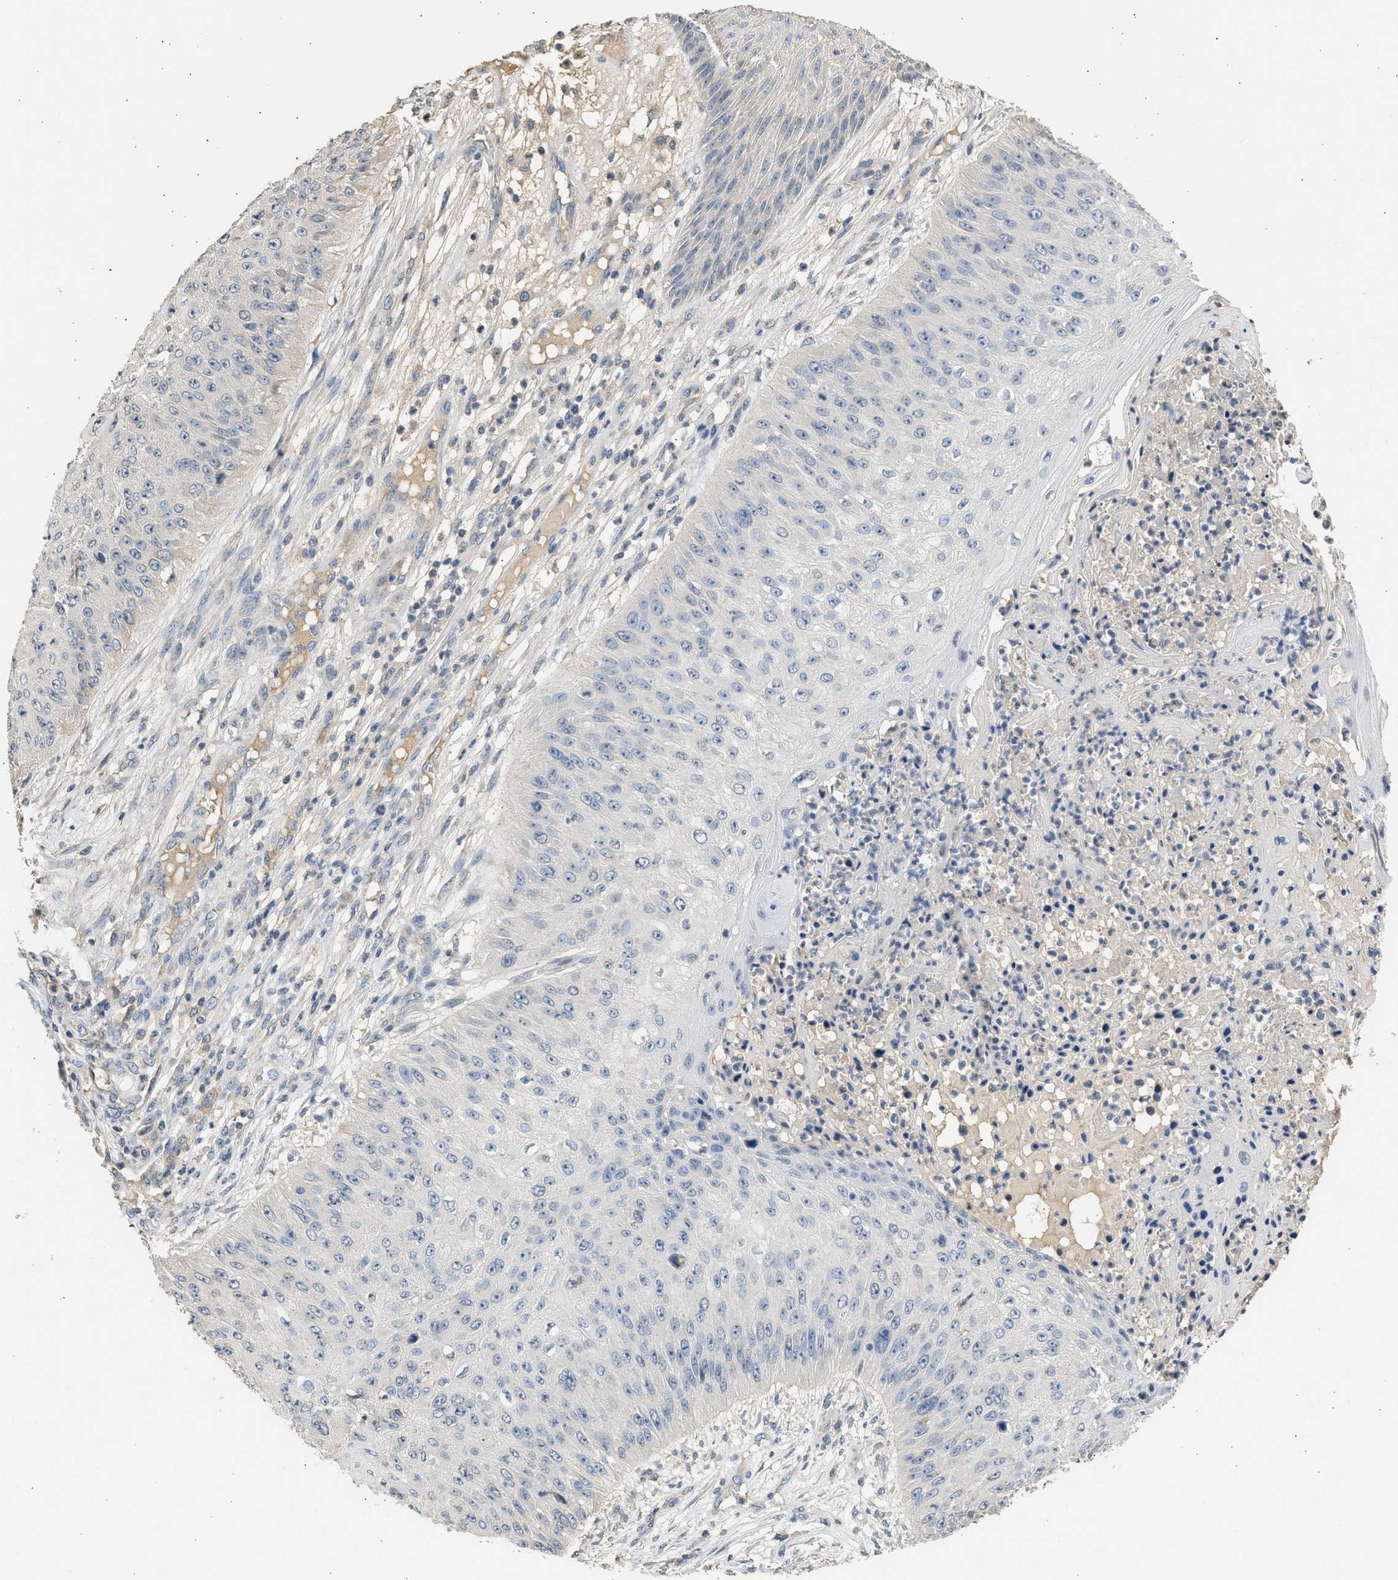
{"staining": {"intensity": "negative", "quantity": "none", "location": "none"}, "tissue": "skin cancer", "cell_type": "Tumor cells", "image_type": "cancer", "snomed": [{"axis": "morphology", "description": "Squamous cell carcinoma, NOS"}, {"axis": "topography", "description": "Skin"}], "caption": "This is a histopathology image of IHC staining of skin squamous cell carcinoma, which shows no expression in tumor cells.", "gene": "SULT2A1", "patient": {"sex": "female", "age": 80}}